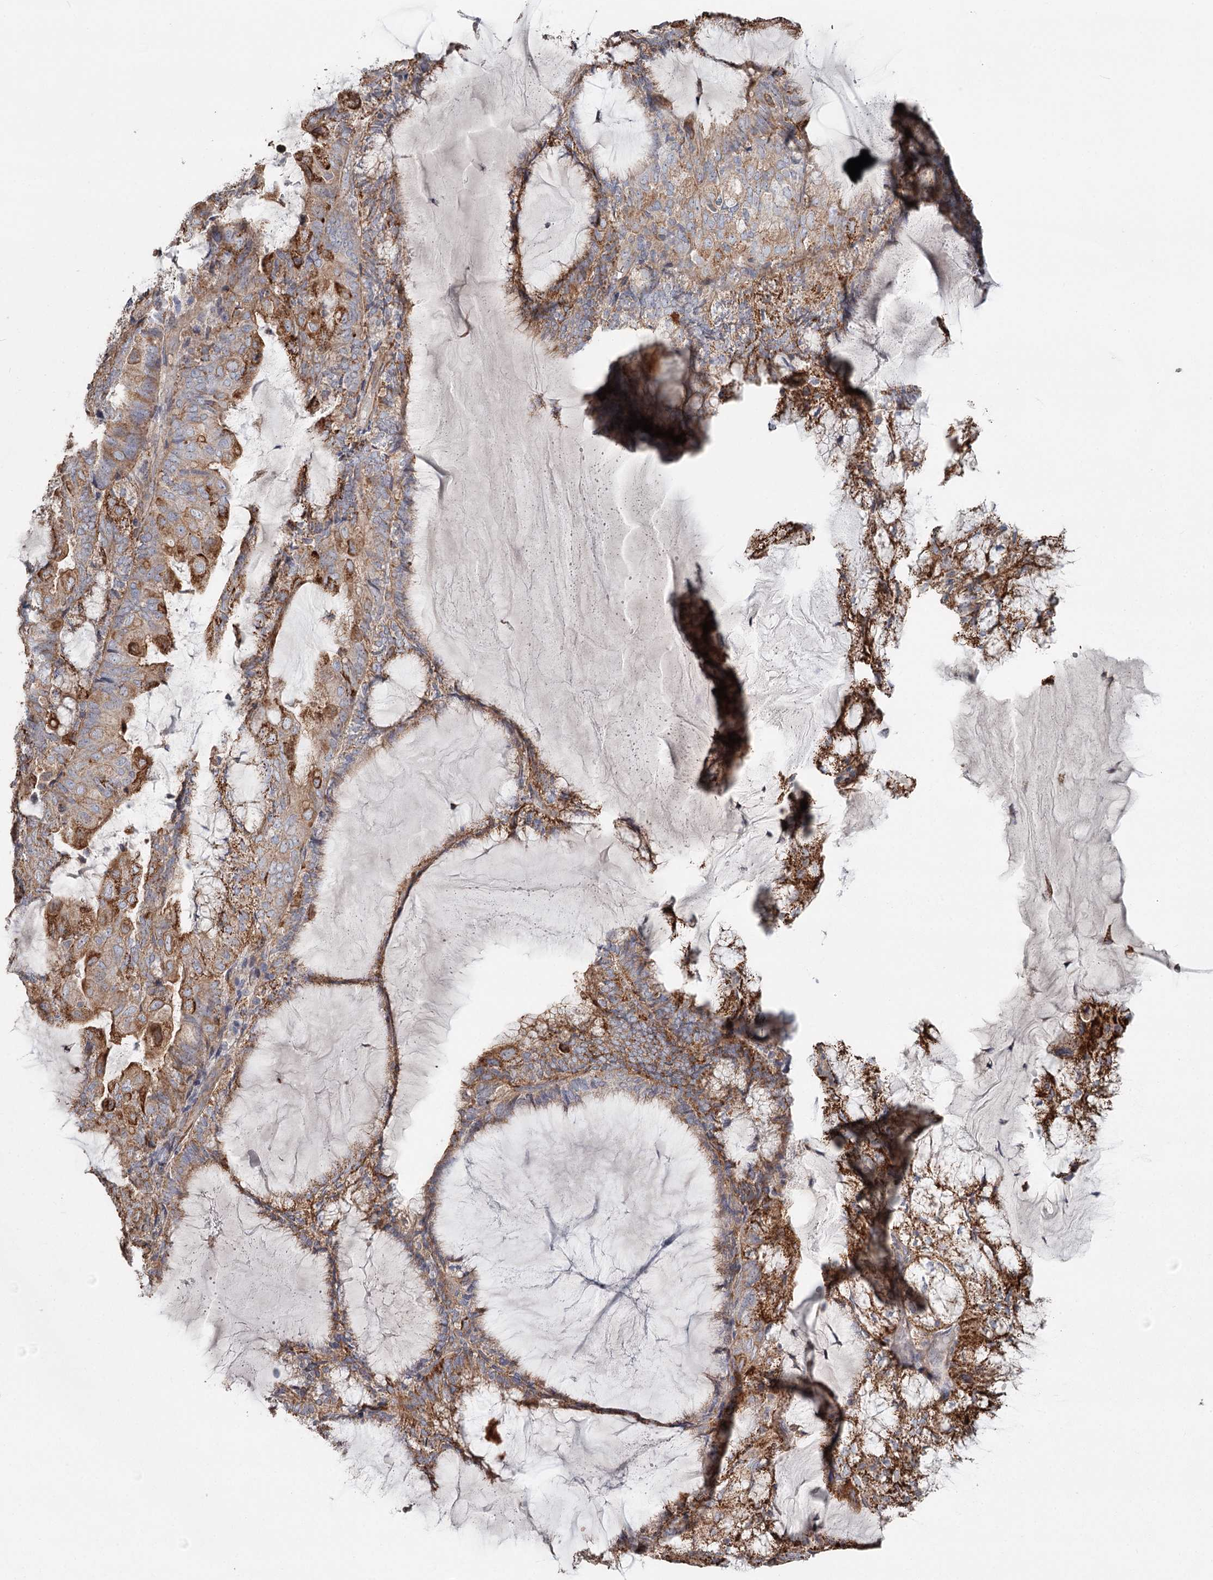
{"staining": {"intensity": "moderate", "quantity": ">75%", "location": "cytoplasmic/membranous"}, "tissue": "endometrial cancer", "cell_type": "Tumor cells", "image_type": "cancer", "snomed": [{"axis": "morphology", "description": "Adenocarcinoma, NOS"}, {"axis": "topography", "description": "Endometrium"}], "caption": "Protein positivity by immunohistochemistry displays moderate cytoplasmic/membranous expression in about >75% of tumor cells in endometrial adenocarcinoma.", "gene": "DHRS9", "patient": {"sex": "female", "age": 81}}